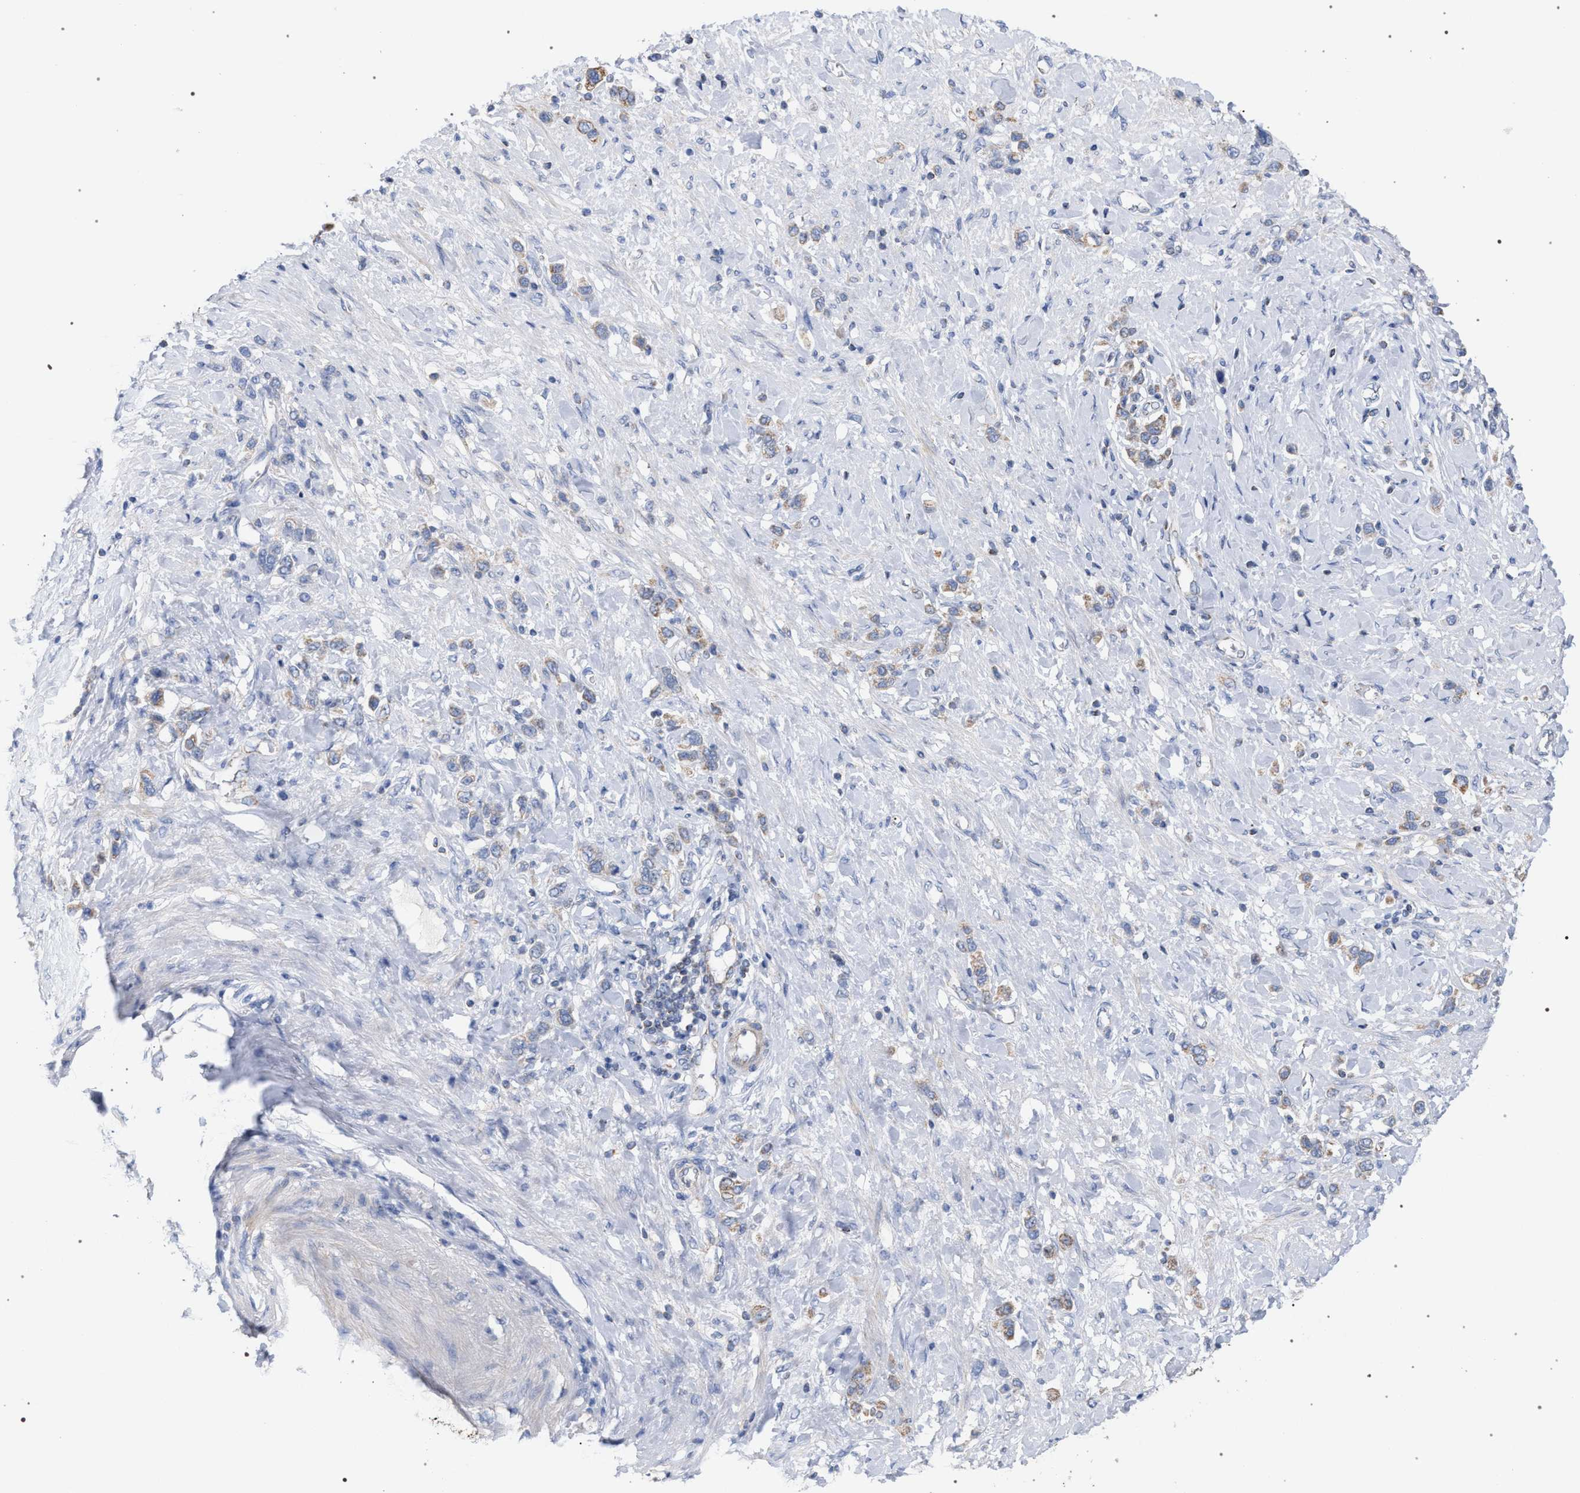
{"staining": {"intensity": "moderate", "quantity": ">75%", "location": "cytoplasmic/membranous"}, "tissue": "stomach cancer", "cell_type": "Tumor cells", "image_type": "cancer", "snomed": [{"axis": "morphology", "description": "Adenocarcinoma, NOS"}, {"axis": "topography", "description": "Stomach"}], "caption": "Brown immunohistochemical staining in human adenocarcinoma (stomach) demonstrates moderate cytoplasmic/membranous positivity in approximately >75% of tumor cells.", "gene": "ECI2", "patient": {"sex": "female", "age": 65}}